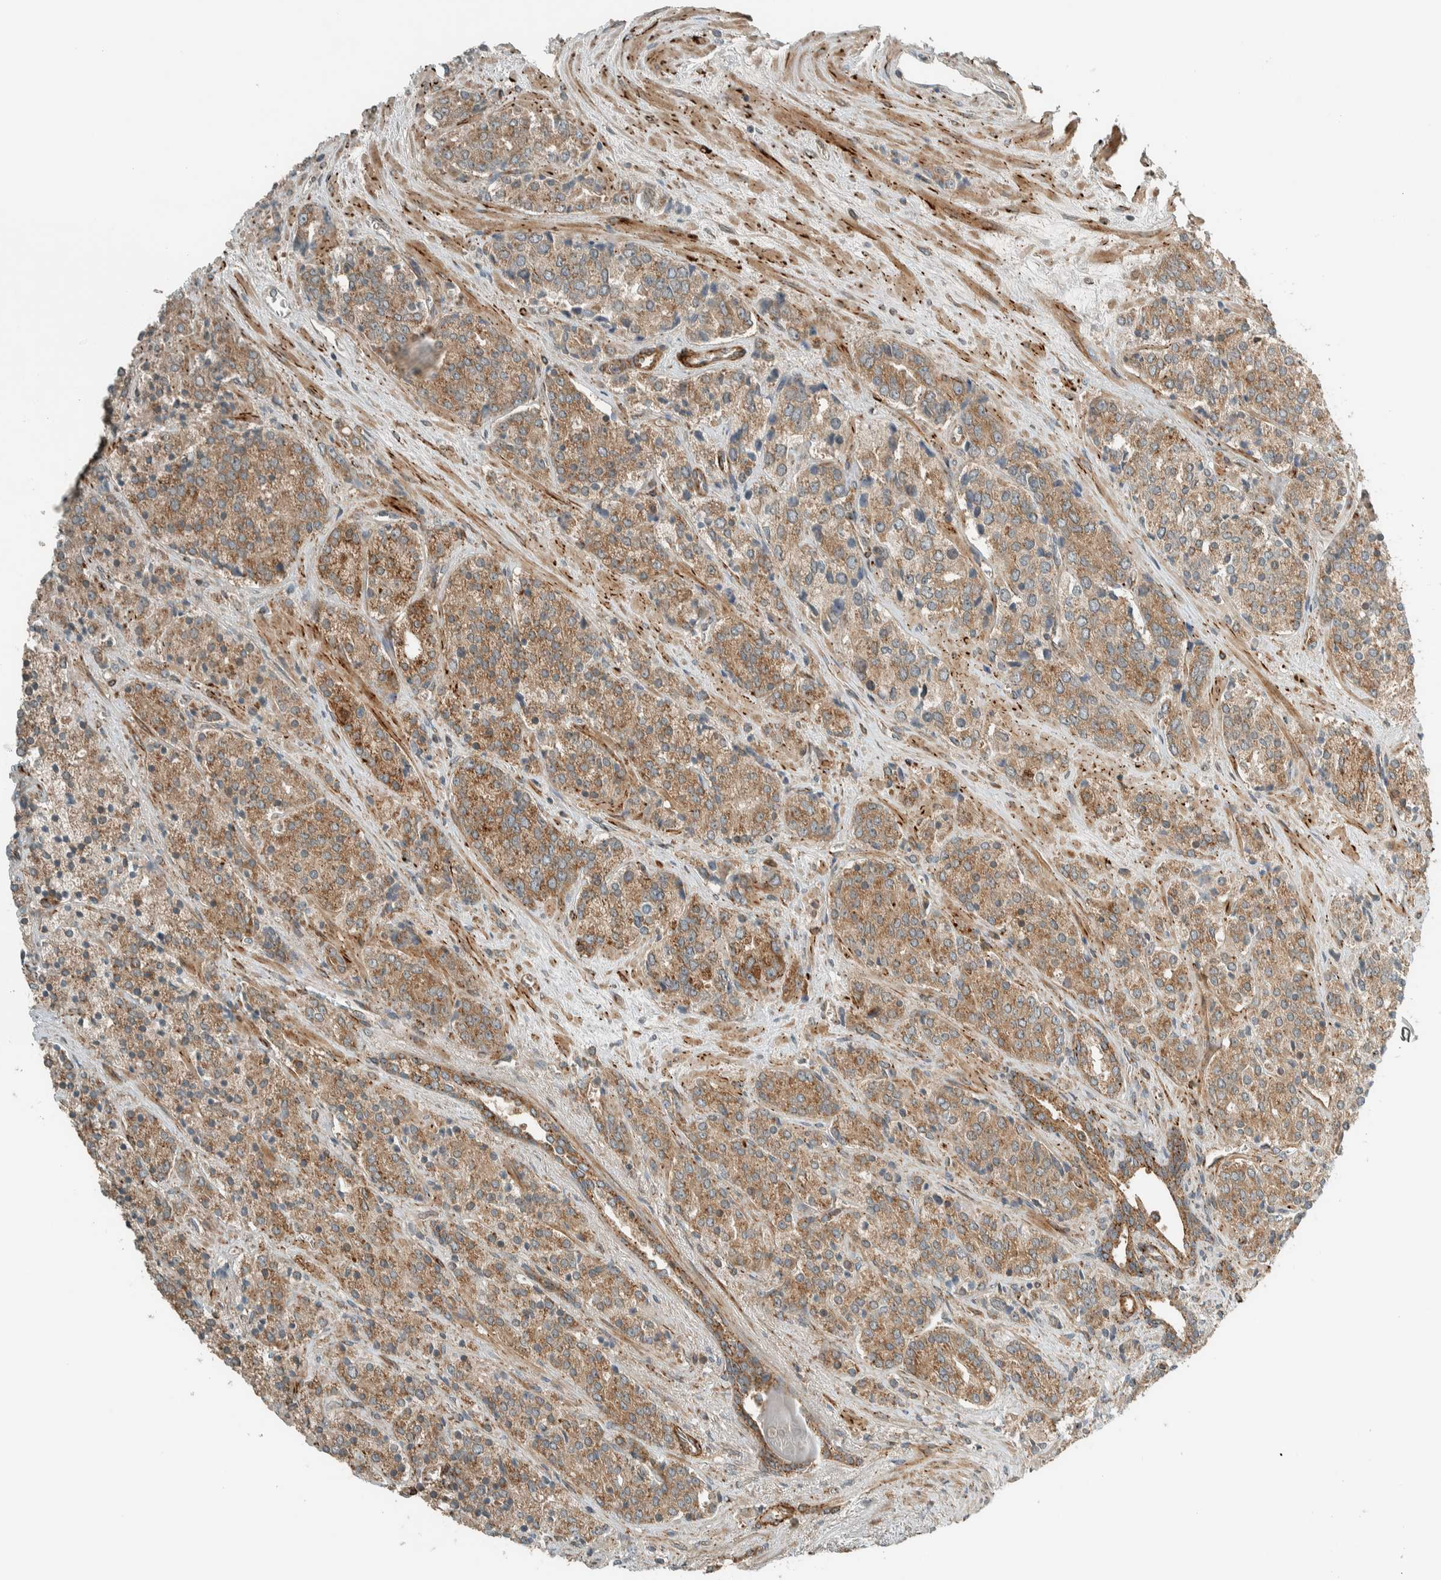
{"staining": {"intensity": "moderate", "quantity": ">75%", "location": "cytoplasmic/membranous"}, "tissue": "prostate cancer", "cell_type": "Tumor cells", "image_type": "cancer", "snomed": [{"axis": "morphology", "description": "Adenocarcinoma, High grade"}, {"axis": "topography", "description": "Prostate"}], "caption": "This image shows immunohistochemistry staining of prostate cancer, with medium moderate cytoplasmic/membranous staining in about >75% of tumor cells.", "gene": "EXOC7", "patient": {"sex": "male", "age": 71}}